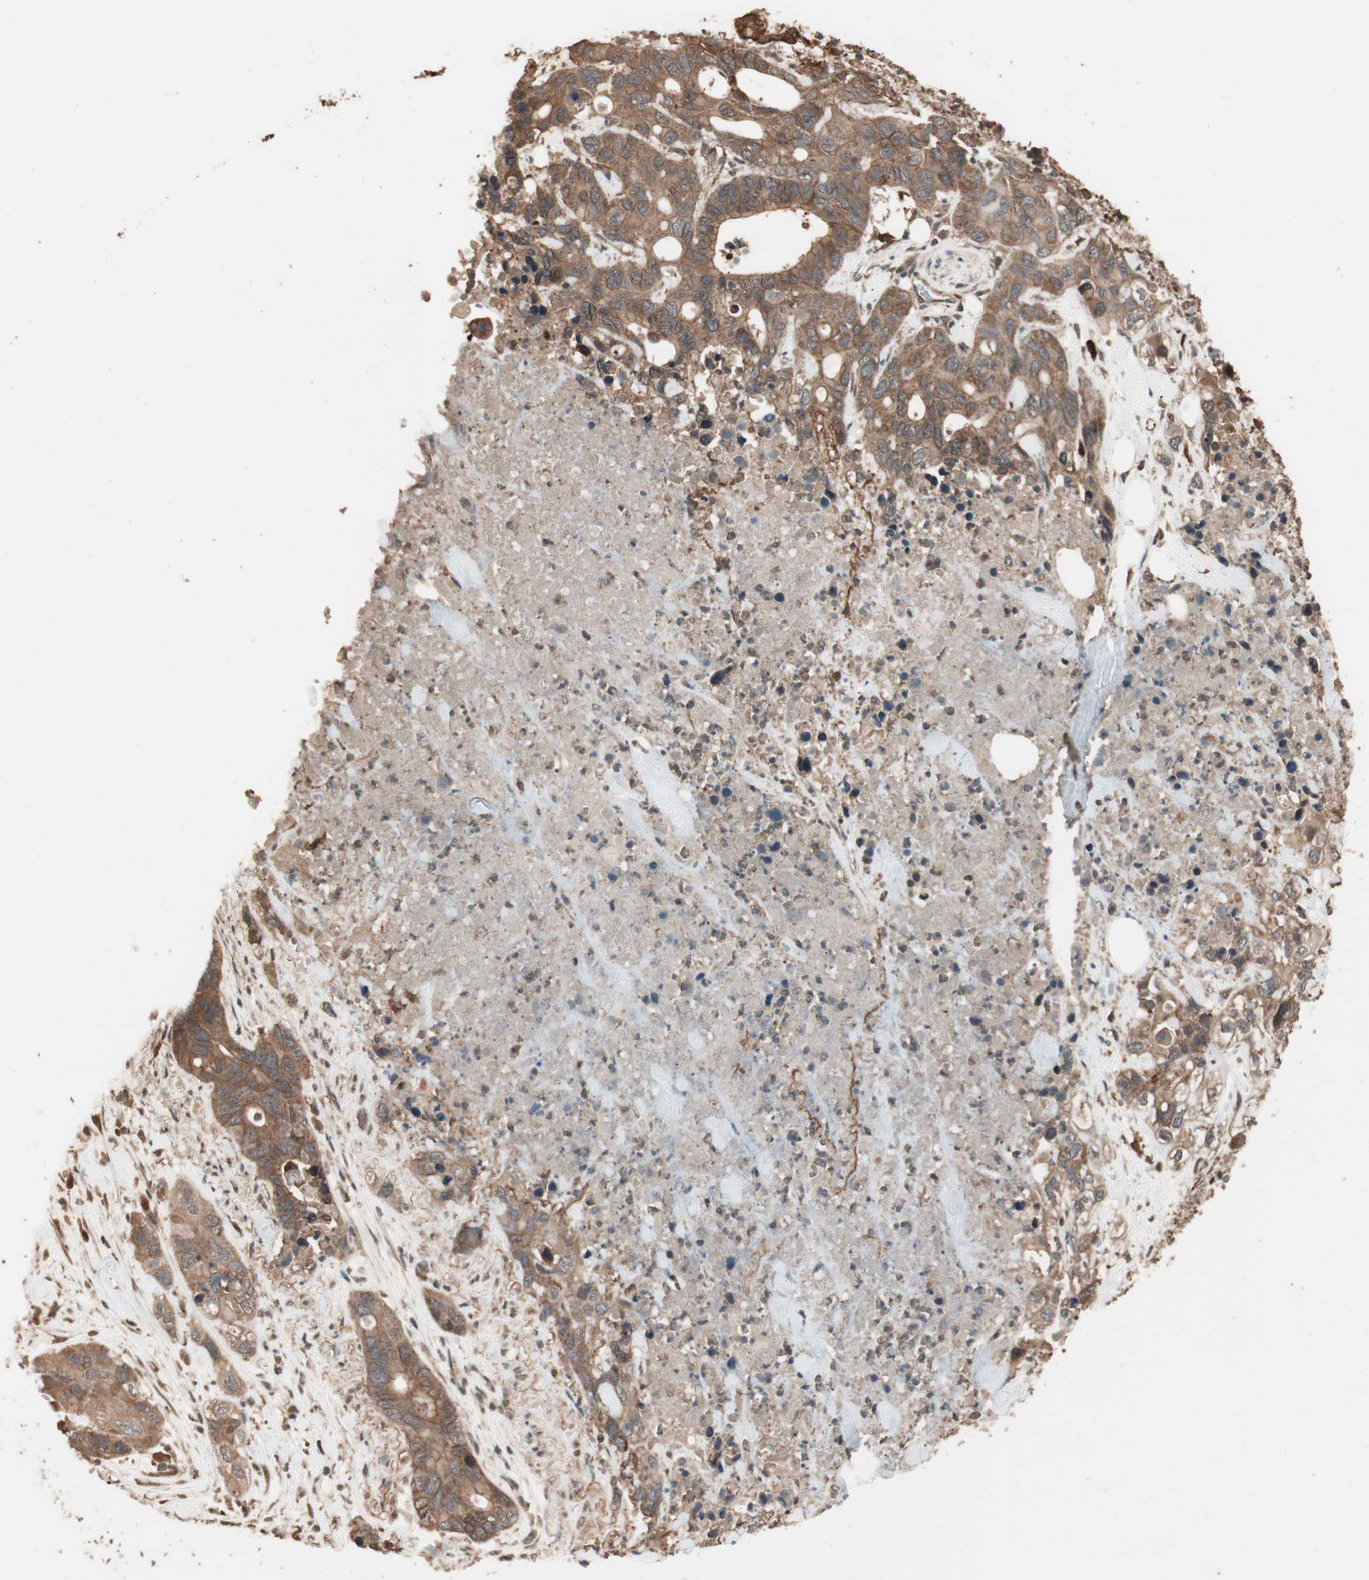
{"staining": {"intensity": "moderate", "quantity": ">75%", "location": "cytoplasmic/membranous"}, "tissue": "pancreatic cancer", "cell_type": "Tumor cells", "image_type": "cancer", "snomed": [{"axis": "morphology", "description": "Adenocarcinoma, NOS"}, {"axis": "topography", "description": "Pancreas"}], "caption": "A micrograph of adenocarcinoma (pancreatic) stained for a protein reveals moderate cytoplasmic/membranous brown staining in tumor cells.", "gene": "USP20", "patient": {"sex": "female", "age": 71}}